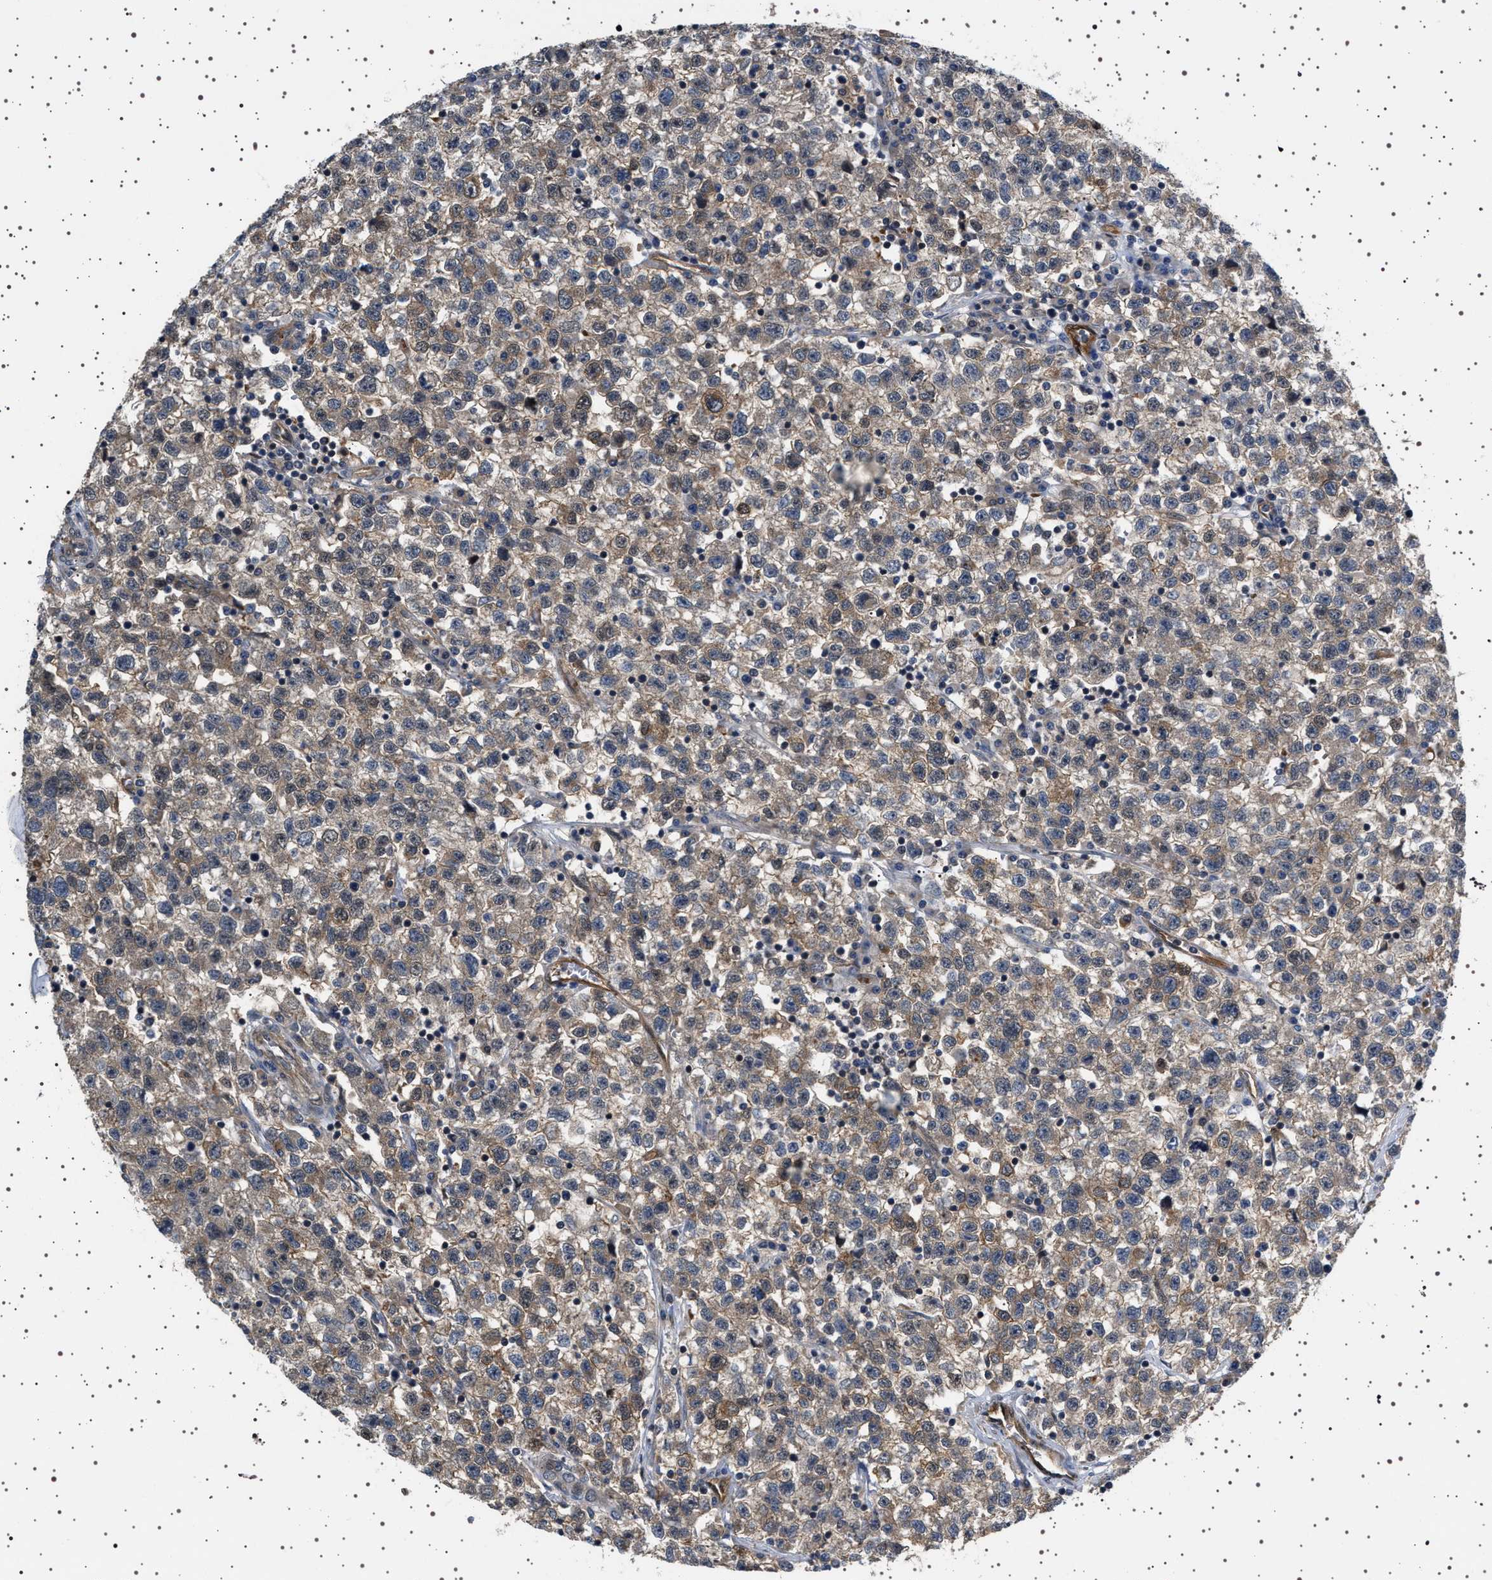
{"staining": {"intensity": "weak", "quantity": ">75%", "location": "cytoplasmic/membranous"}, "tissue": "testis cancer", "cell_type": "Tumor cells", "image_type": "cancer", "snomed": [{"axis": "morphology", "description": "Seminoma, NOS"}, {"axis": "topography", "description": "Testis"}], "caption": "Weak cytoplasmic/membranous positivity is present in about >75% of tumor cells in seminoma (testis).", "gene": "BAG3", "patient": {"sex": "male", "age": 22}}